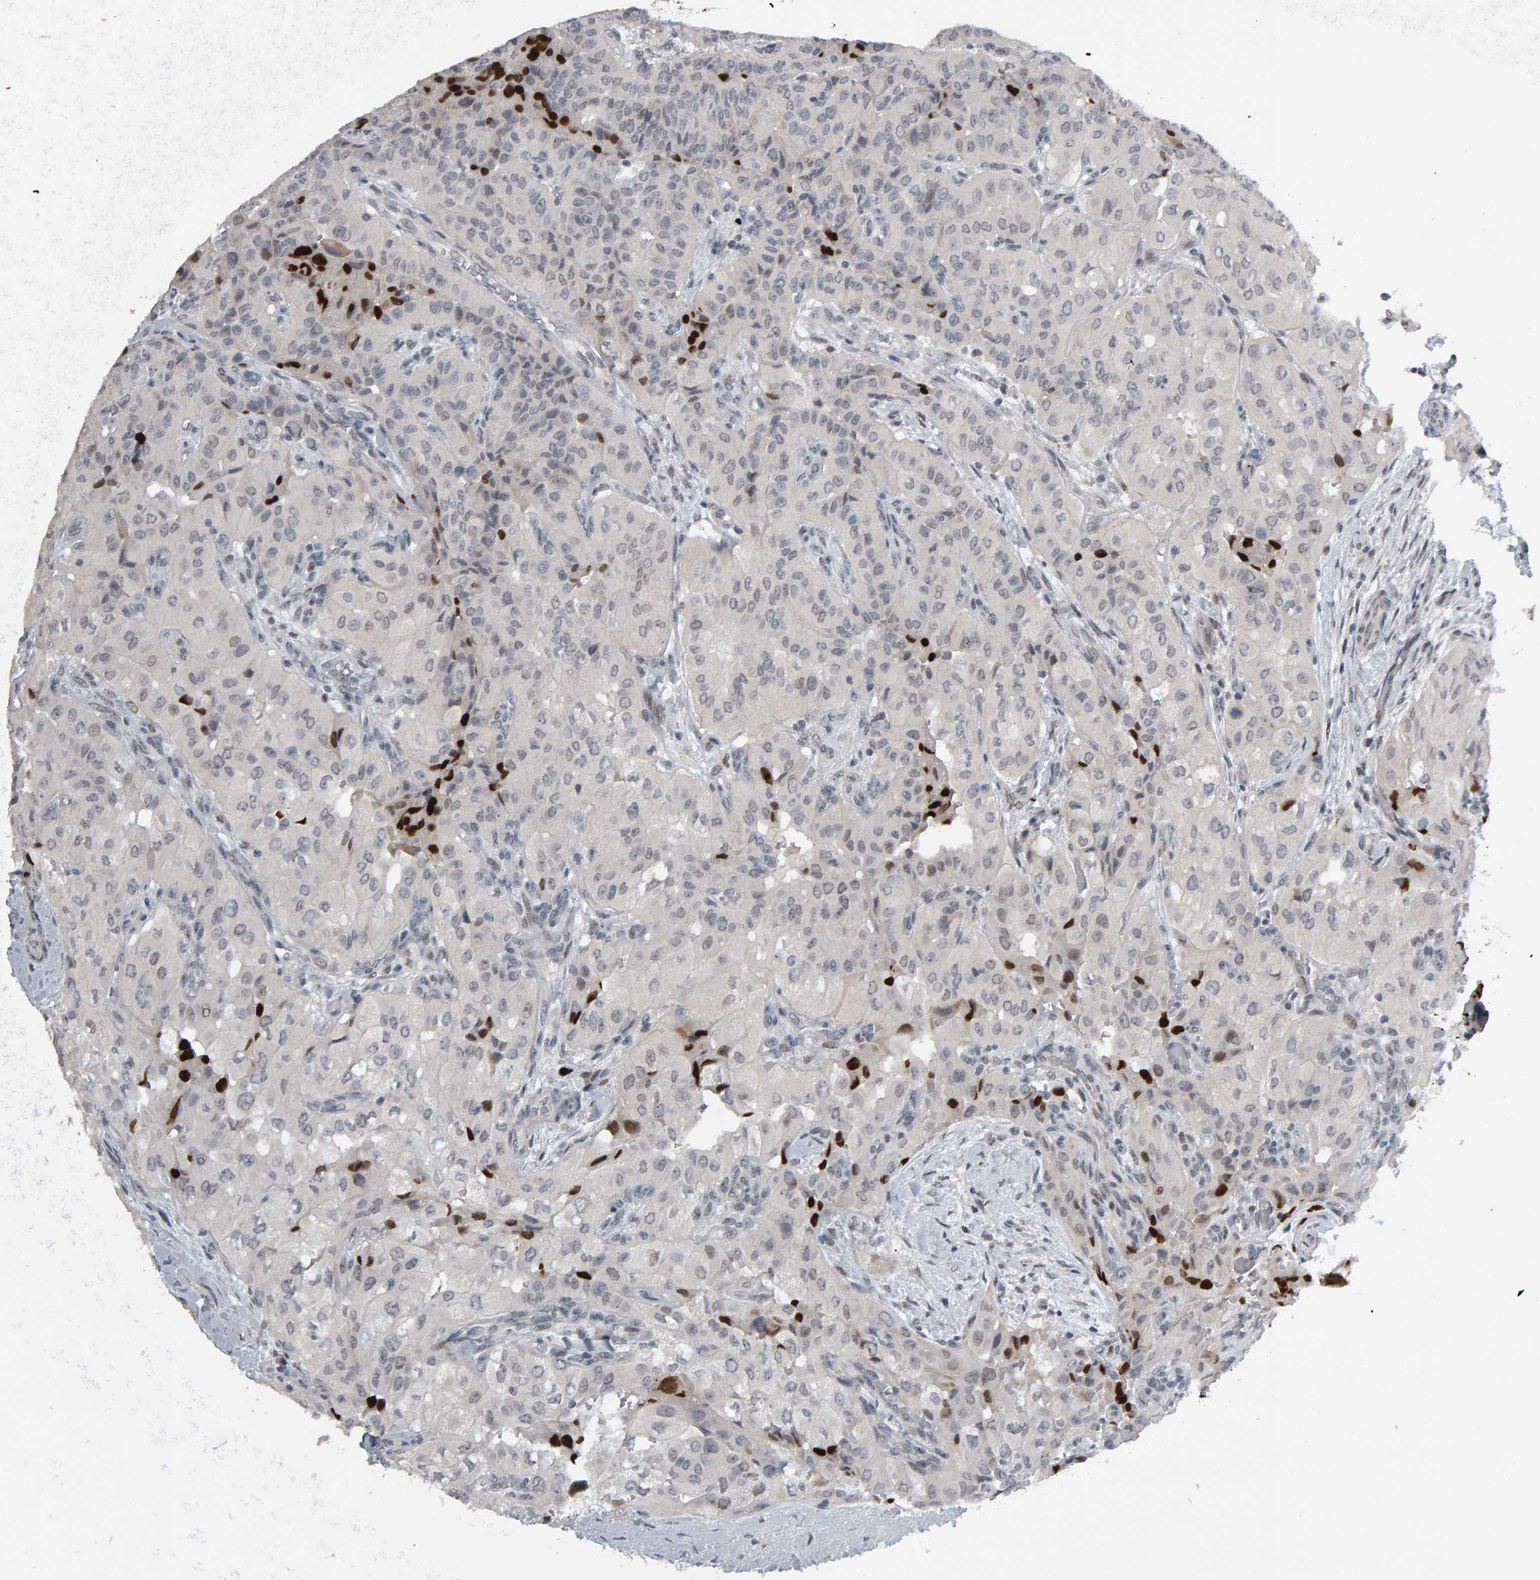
{"staining": {"intensity": "negative", "quantity": "none", "location": "none"}, "tissue": "thyroid cancer", "cell_type": "Tumor cells", "image_type": "cancer", "snomed": [{"axis": "morphology", "description": "Papillary adenocarcinoma, NOS"}, {"axis": "topography", "description": "Thyroid gland"}], "caption": "Immunohistochemistry (IHC) photomicrograph of thyroid cancer stained for a protein (brown), which exhibits no expression in tumor cells.", "gene": "IPO8", "patient": {"sex": "female", "age": 59}}